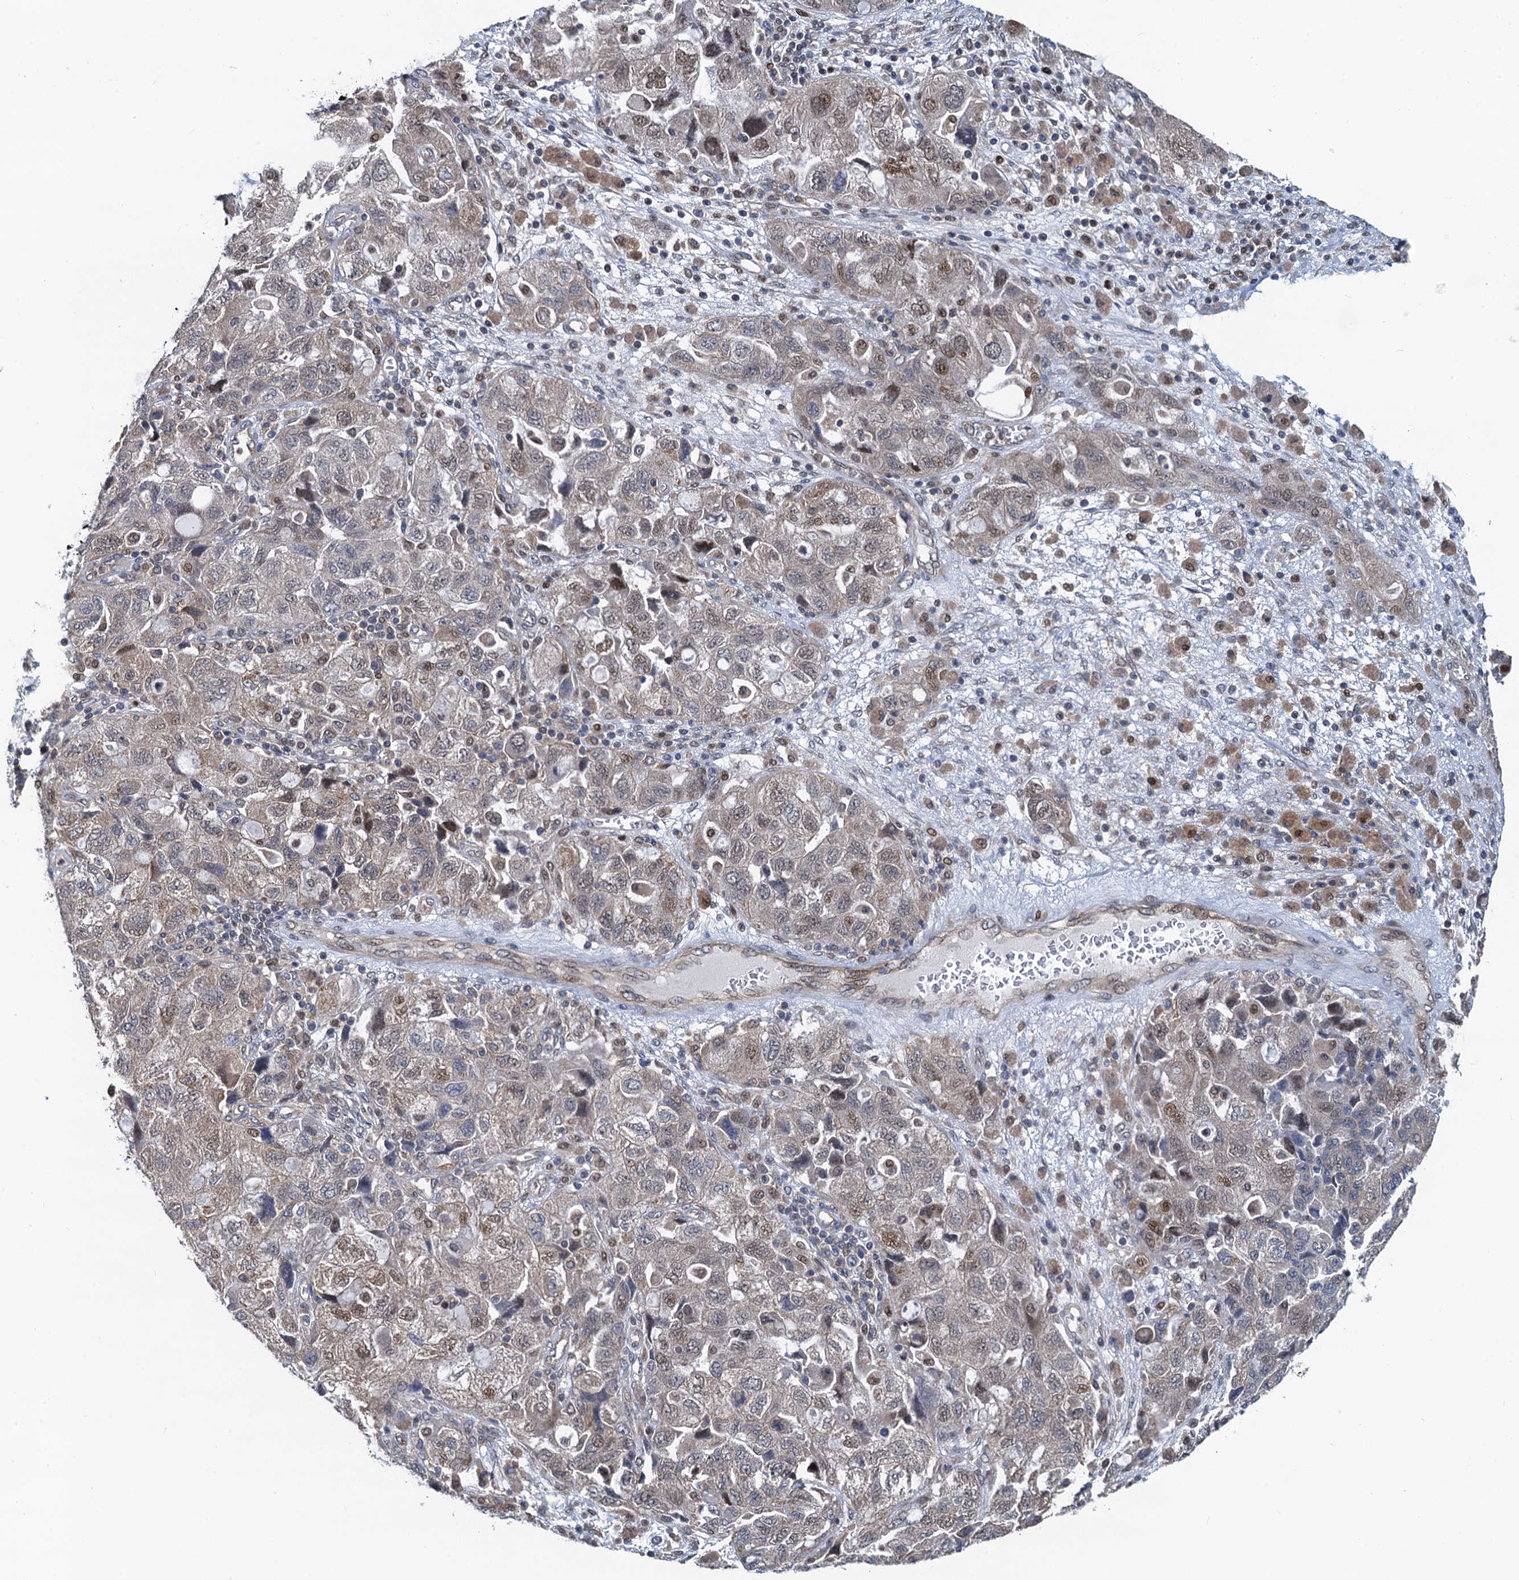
{"staining": {"intensity": "weak", "quantity": "25%-75%", "location": "cytoplasmic/membranous,nuclear"}, "tissue": "ovarian cancer", "cell_type": "Tumor cells", "image_type": "cancer", "snomed": [{"axis": "morphology", "description": "Carcinoma, NOS"}, {"axis": "morphology", "description": "Cystadenocarcinoma, serous, NOS"}, {"axis": "topography", "description": "Ovary"}], "caption": "Serous cystadenocarcinoma (ovarian) was stained to show a protein in brown. There is low levels of weak cytoplasmic/membranous and nuclear staining in about 25%-75% of tumor cells. (Stains: DAB in brown, nuclei in blue, Microscopy: brightfield microscopy at high magnification).", "gene": "RNF125", "patient": {"sex": "female", "age": 69}}